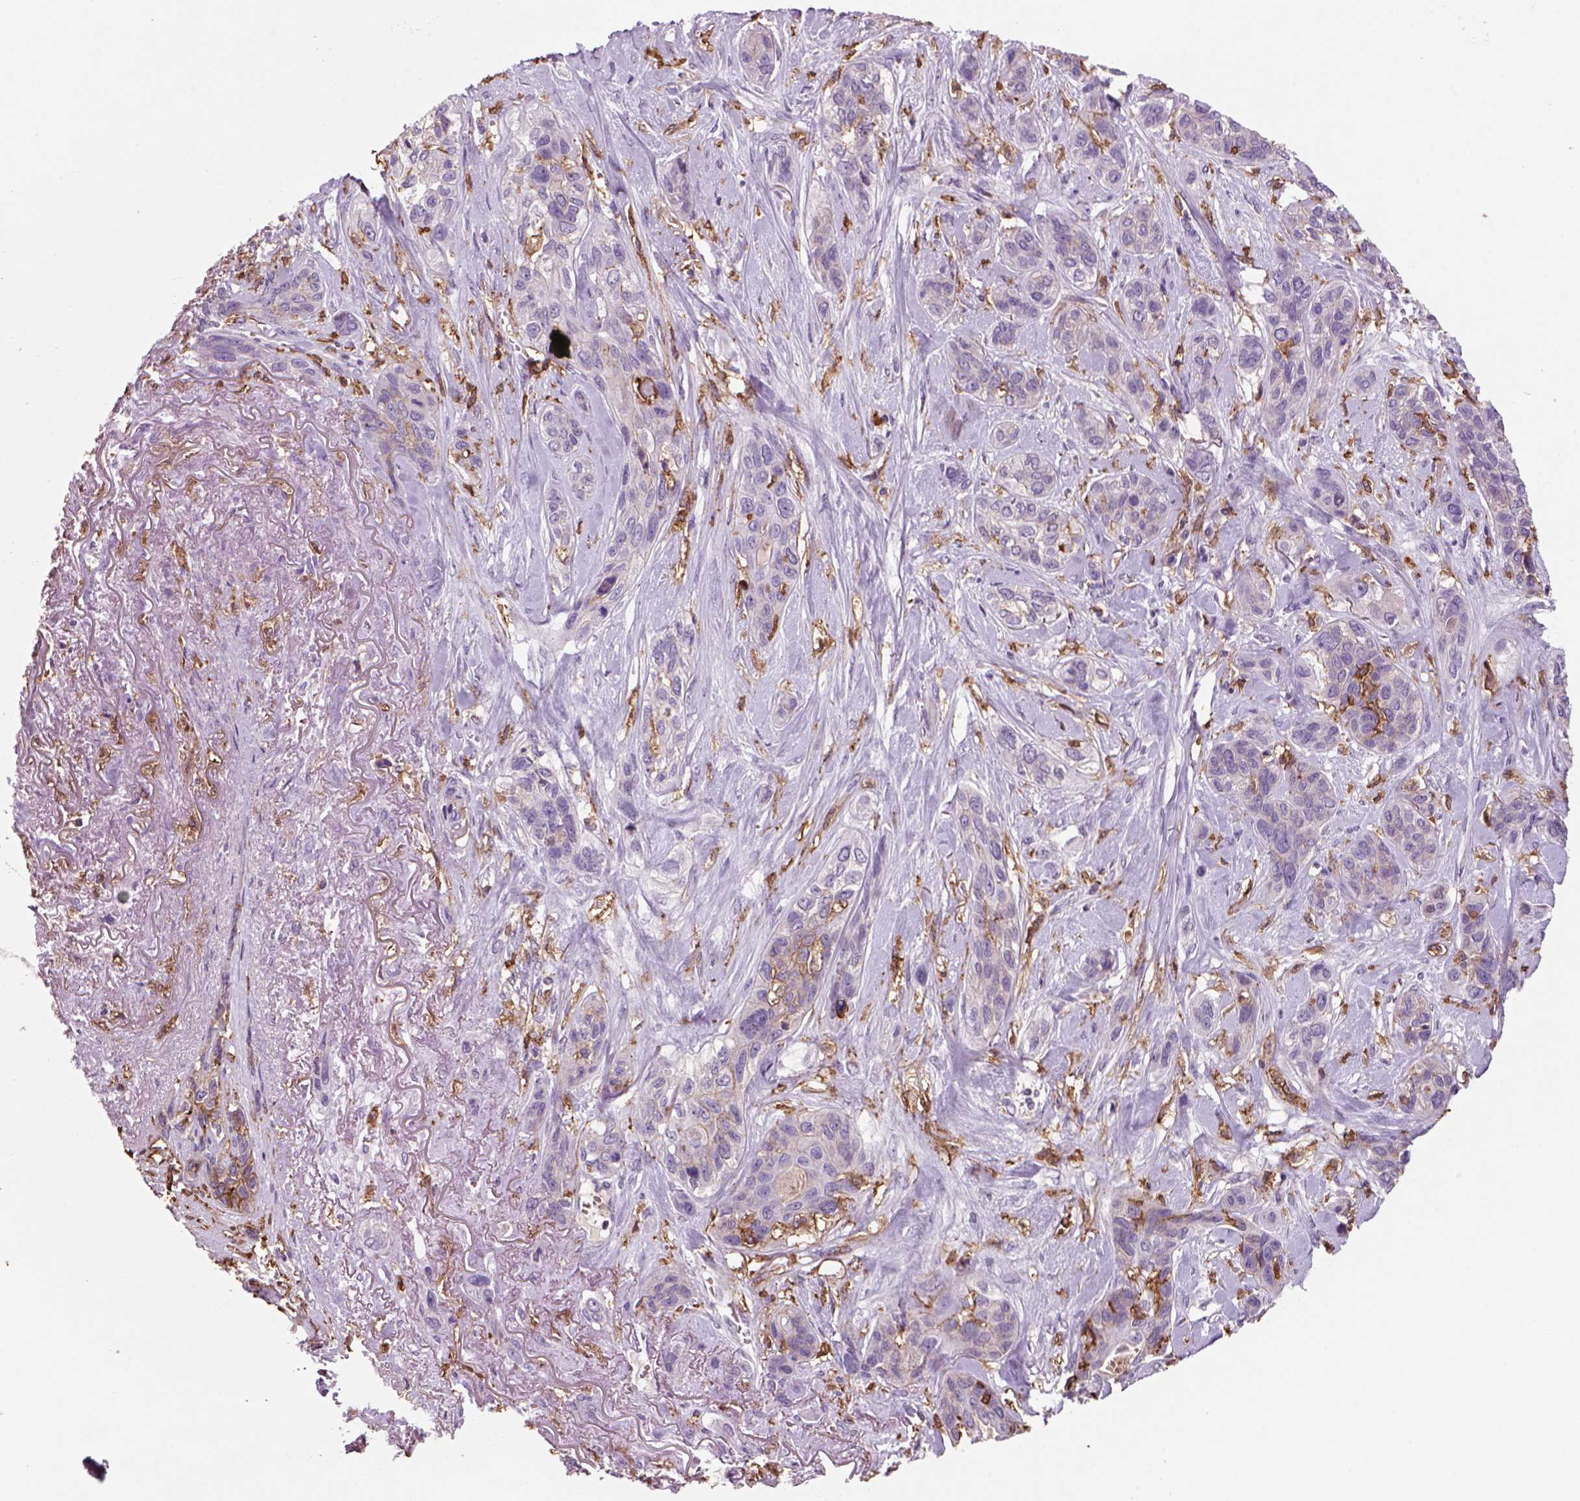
{"staining": {"intensity": "negative", "quantity": "none", "location": "none"}, "tissue": "lung cancer", "cell_type": "Tumor cells", "image_type": "cancer", "snomed": [{"axis": "morphology", "description": "Squamous cell carcinoma, NOS"}, {"axis": "topography", "description": "Lung"}], "caption": "IHC of human lung squamous cell carcinoma reveals no expression in tumor cells.", "gene": "CD14", "patient": {"sex": "female", "age": 70}}